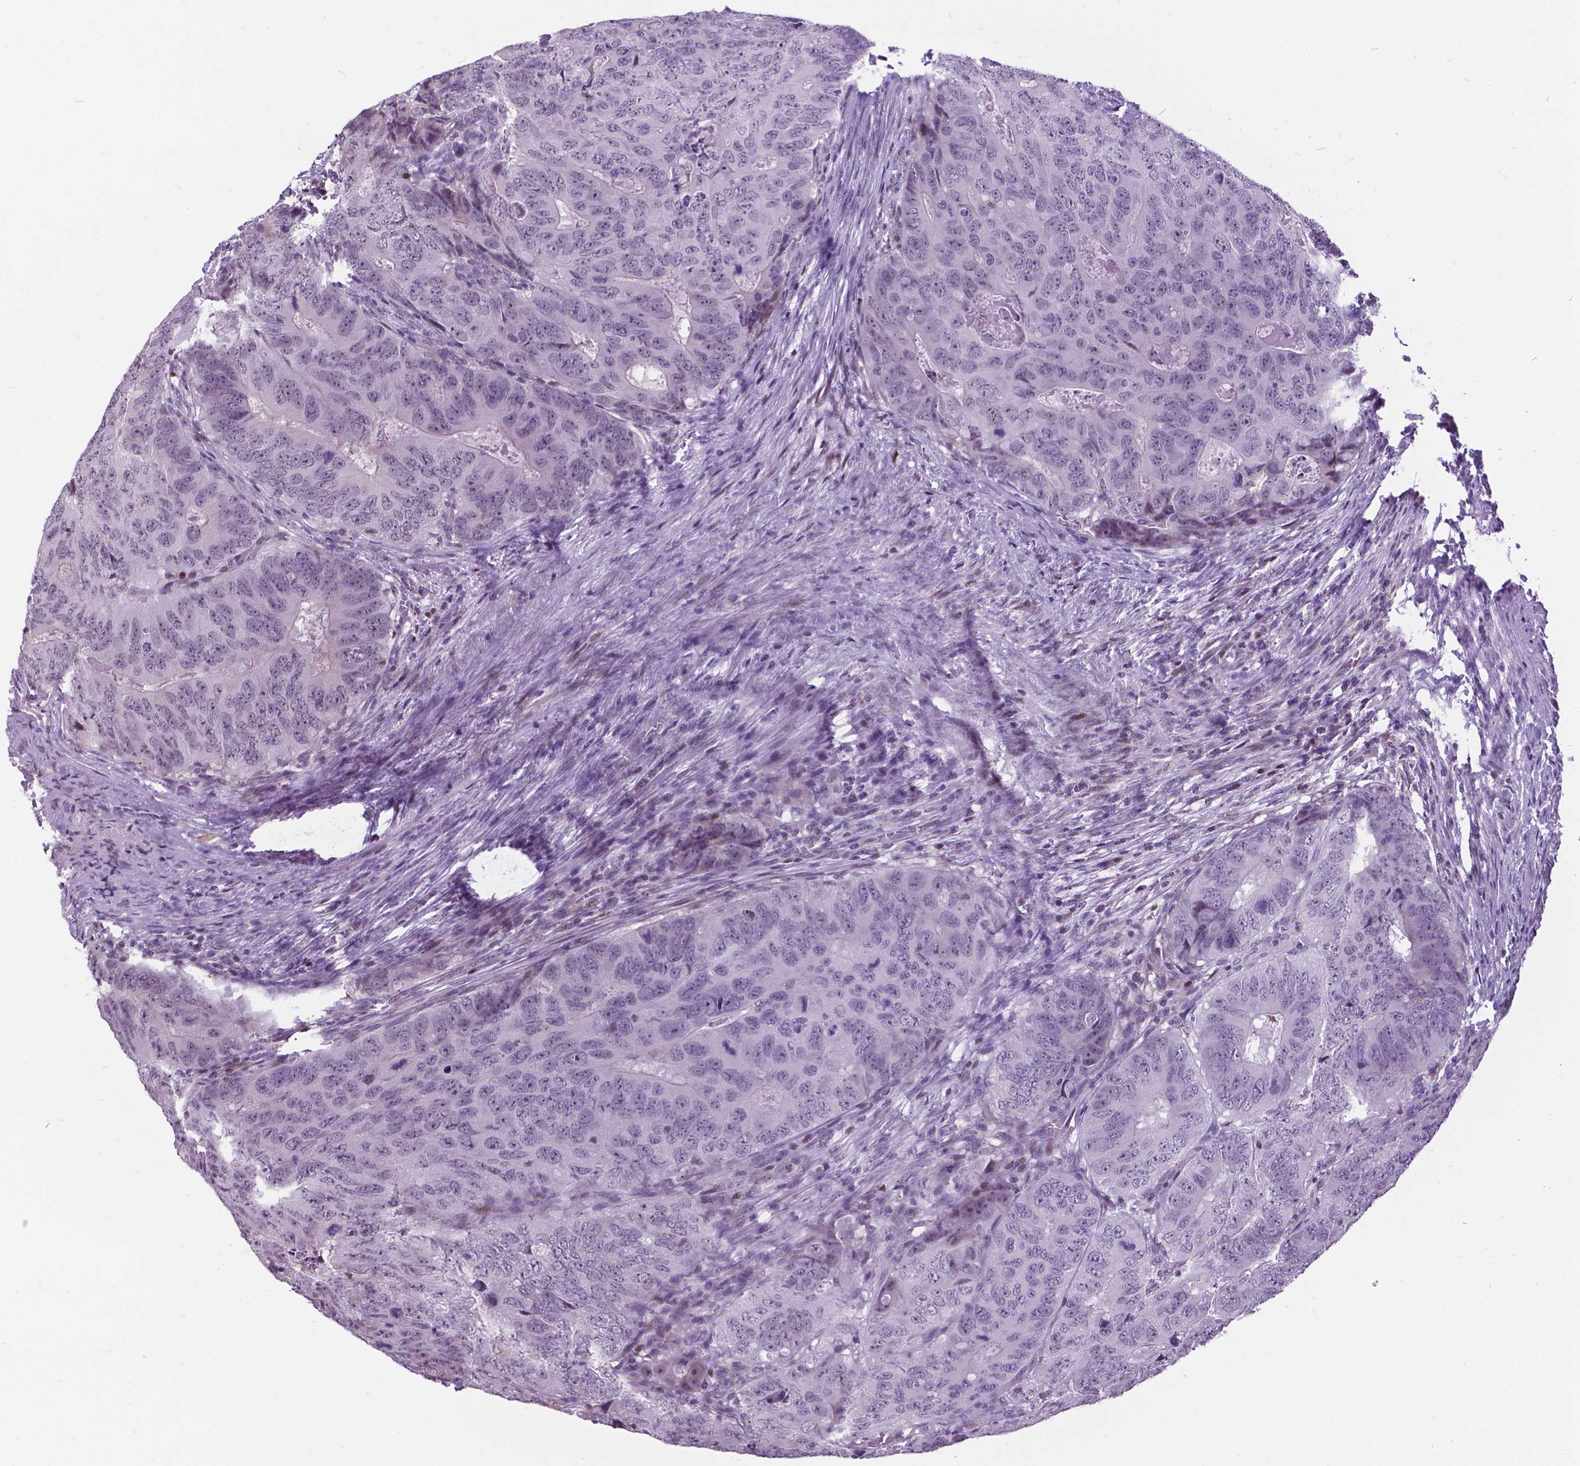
{"staining": {"intensity": "negative", "quantity": "none", "location": "none"}, "tissue": "colorectal cancer", "cell_type": "Tumor cells", "image_type": "cancer", "snomed": [{"axis": "morphology", "description": "Adenocarcinoma, NOS"}, {"axis": "topography", "description": "Colon"}], "caption": "Immunohistochemical staining of colorectal cancer (adenocarcinoma) reveals no significant positivity in tumor cells.", "gene": "DPF3", "patient": {"sex": "male", "age": 79}}